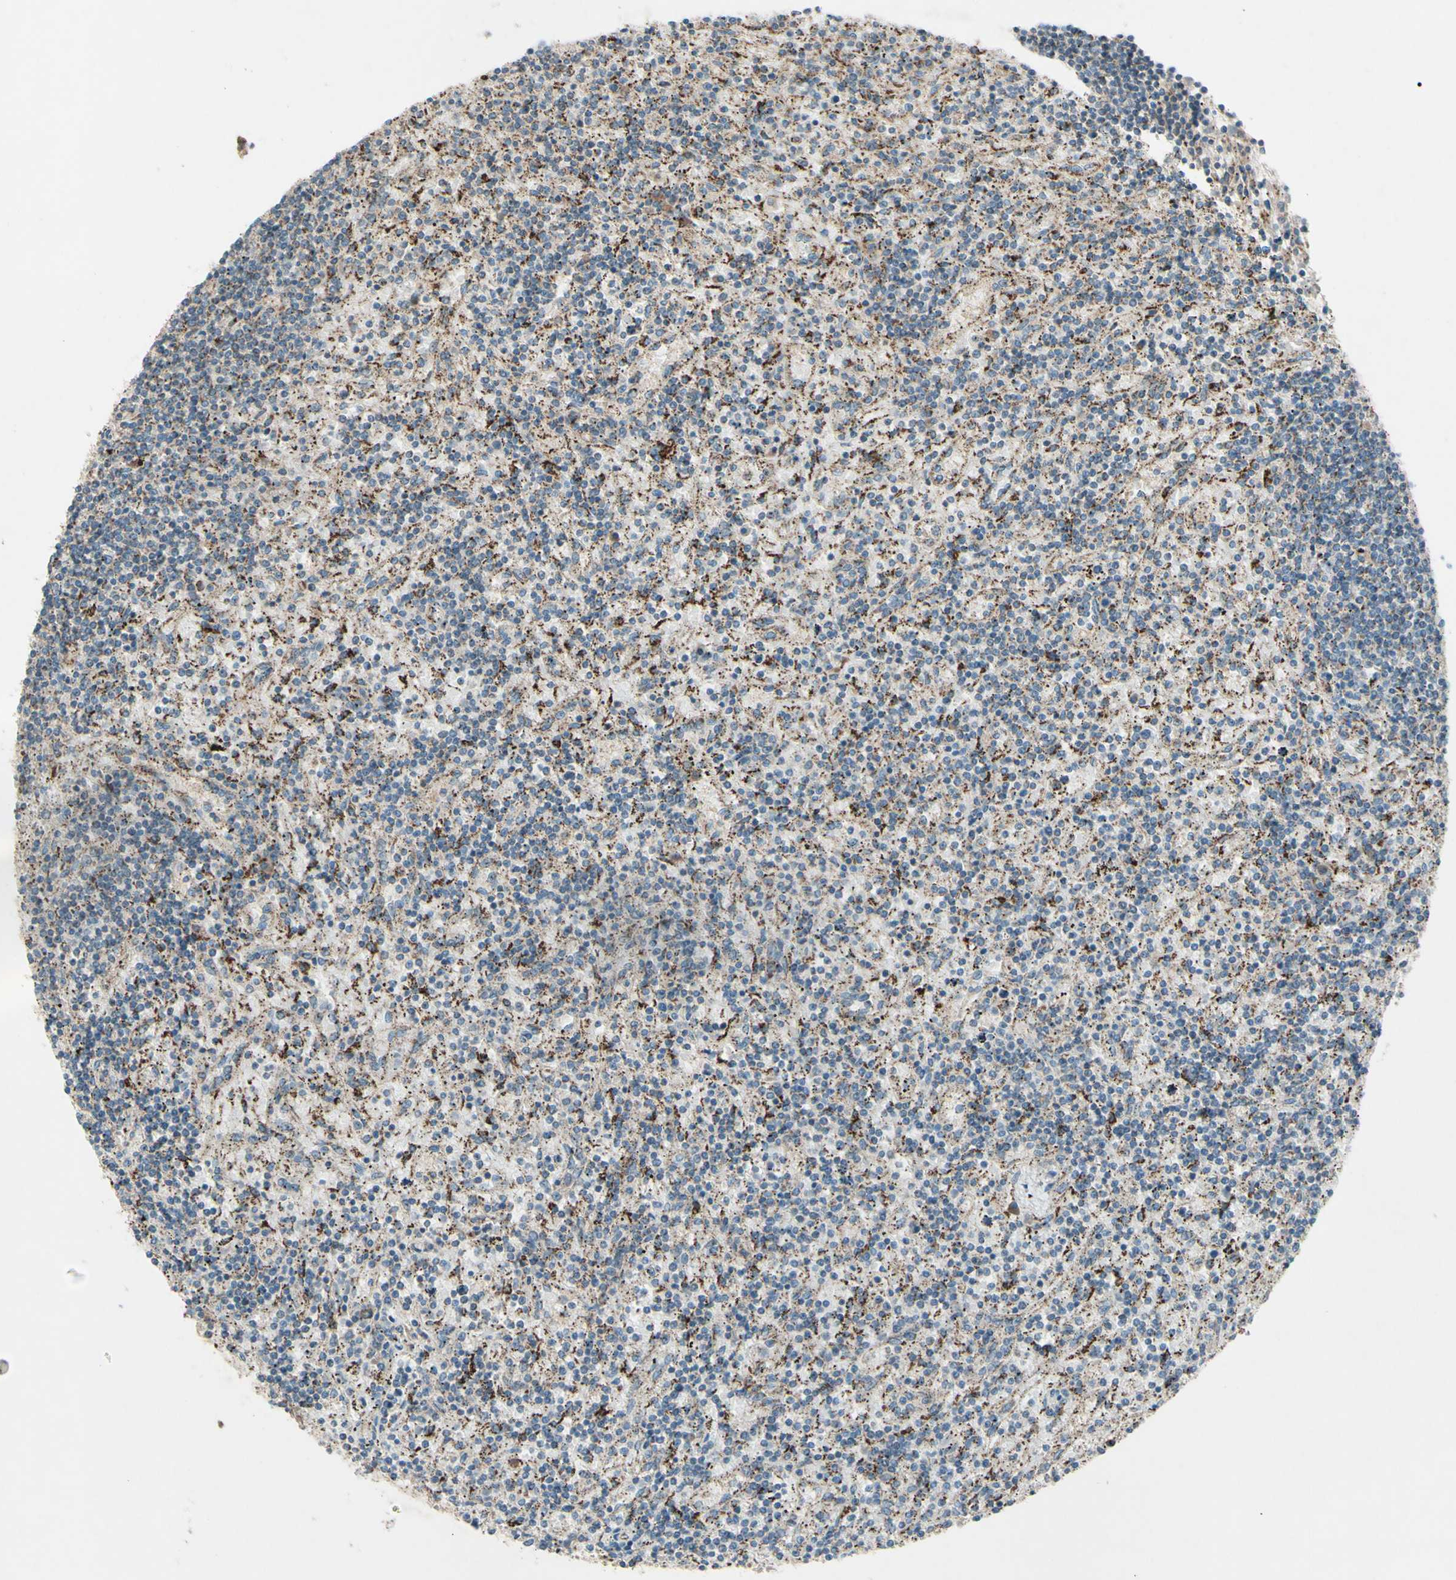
{"staining": {"intensity": "negative", "quantity": "none", "location": "none"}, "tissue": "lymphoma", "cell_type": "Tumor cells", "image_type": "cancer", "snomed": [{"axis": "morphology", "description": "Malignant lymphoma, non-Hodgkin's type, Low grade"}, {"axis": "topography", "description": "Spleen"}], "caption": "Immunohistochemical staining of human lymphoma shows no significant expression in tumor cells.", "gene": "RHOT1", "patient": {"sex": "male", "age": 76}}